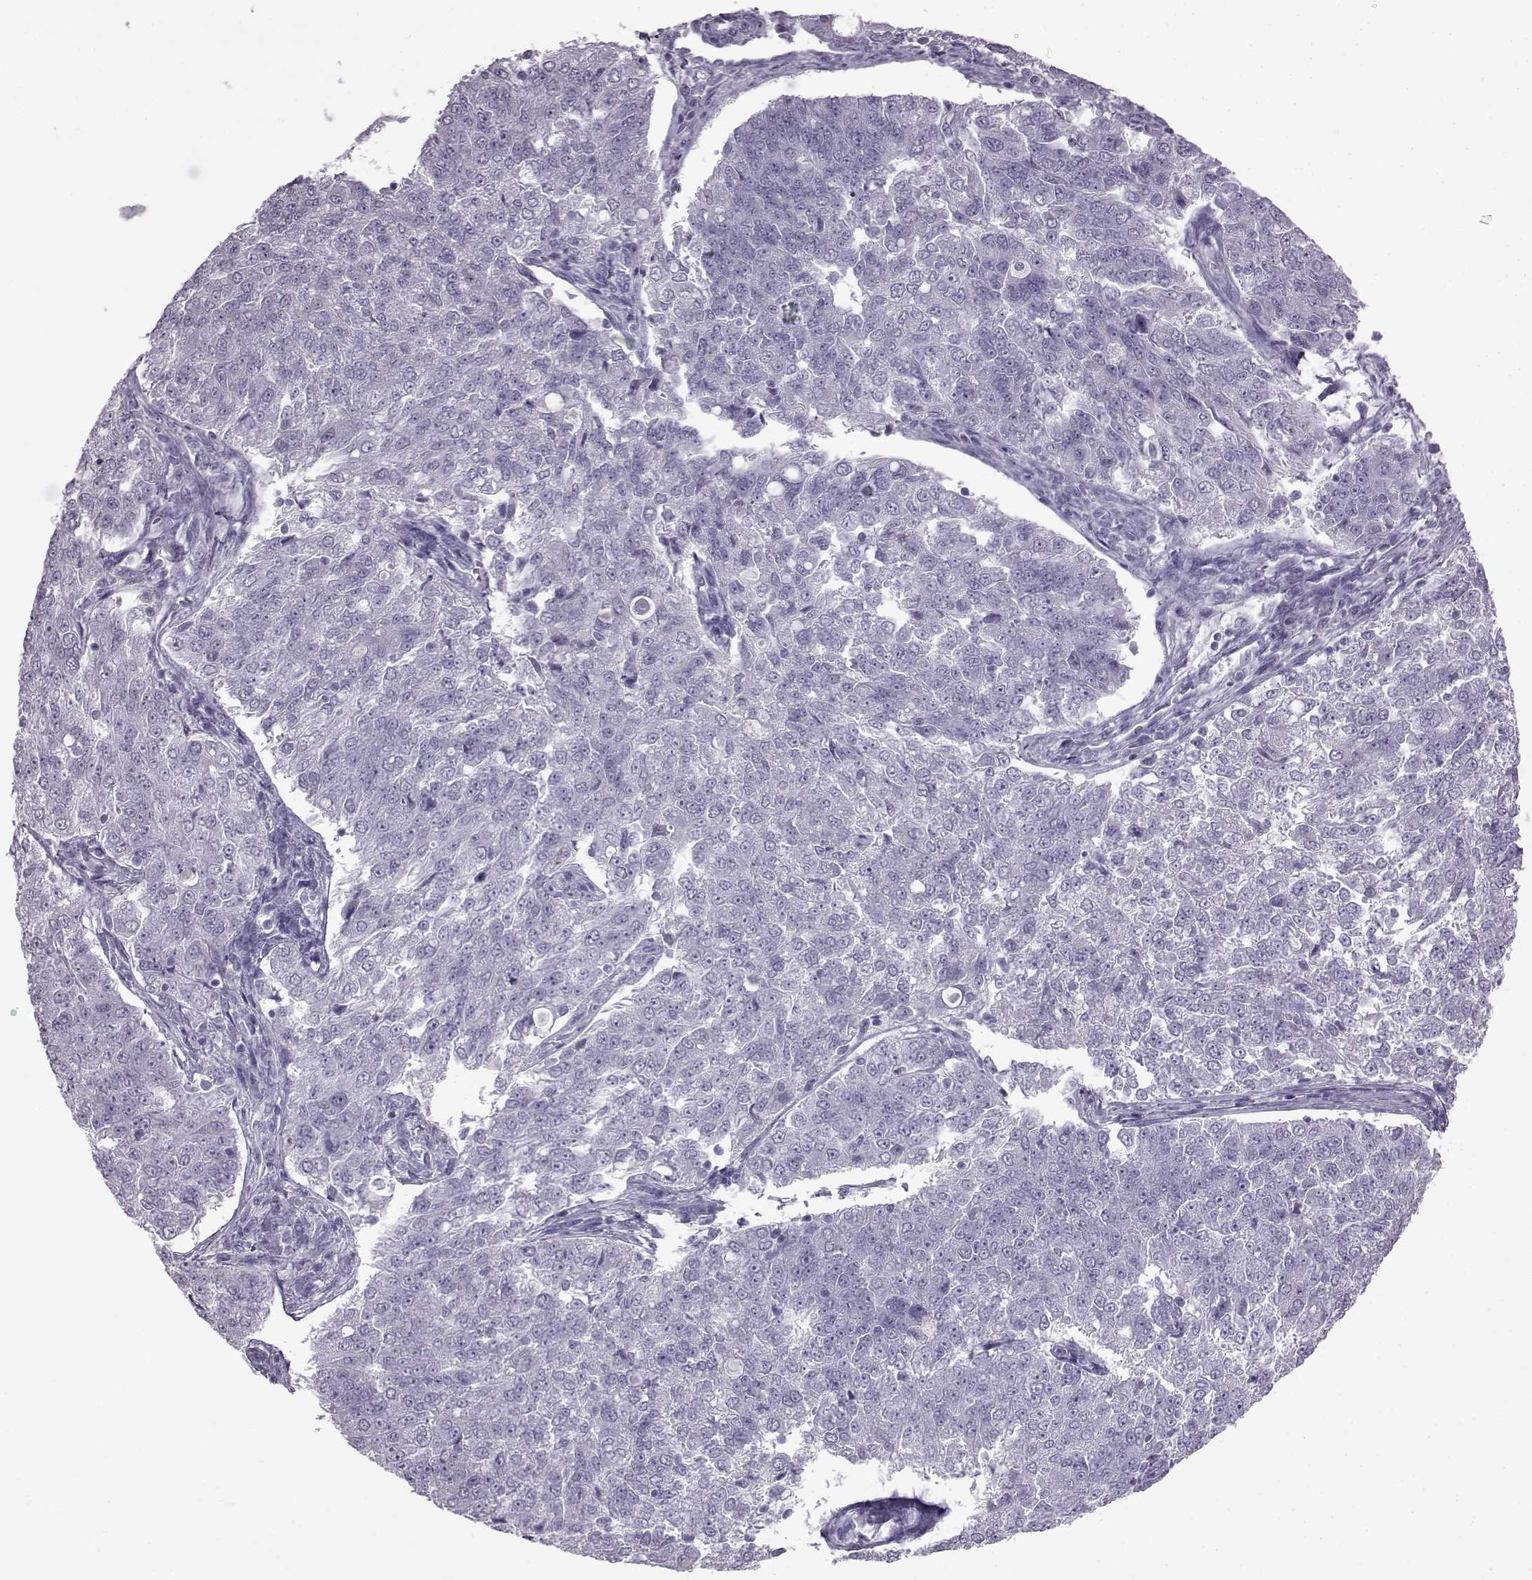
{"staining": {"intensity": "negative", "quantity": "none", "location": "none"}, "tissue": "endometrial cancer", "cell_type": "Tumor cells", "image_type": "cancer", "snomed": [{"axis": "morphology", "description": "Adenocarcinoma, NOS"}, {"axis": "topography", "description": "Endometrium"}], "caption": "Endometrial cancer was stained to show a protein in brown. There is no significant positivity in tumor cells.", "gene": "SLC28A2", "patient": {"sex": "female", "age": 43}}